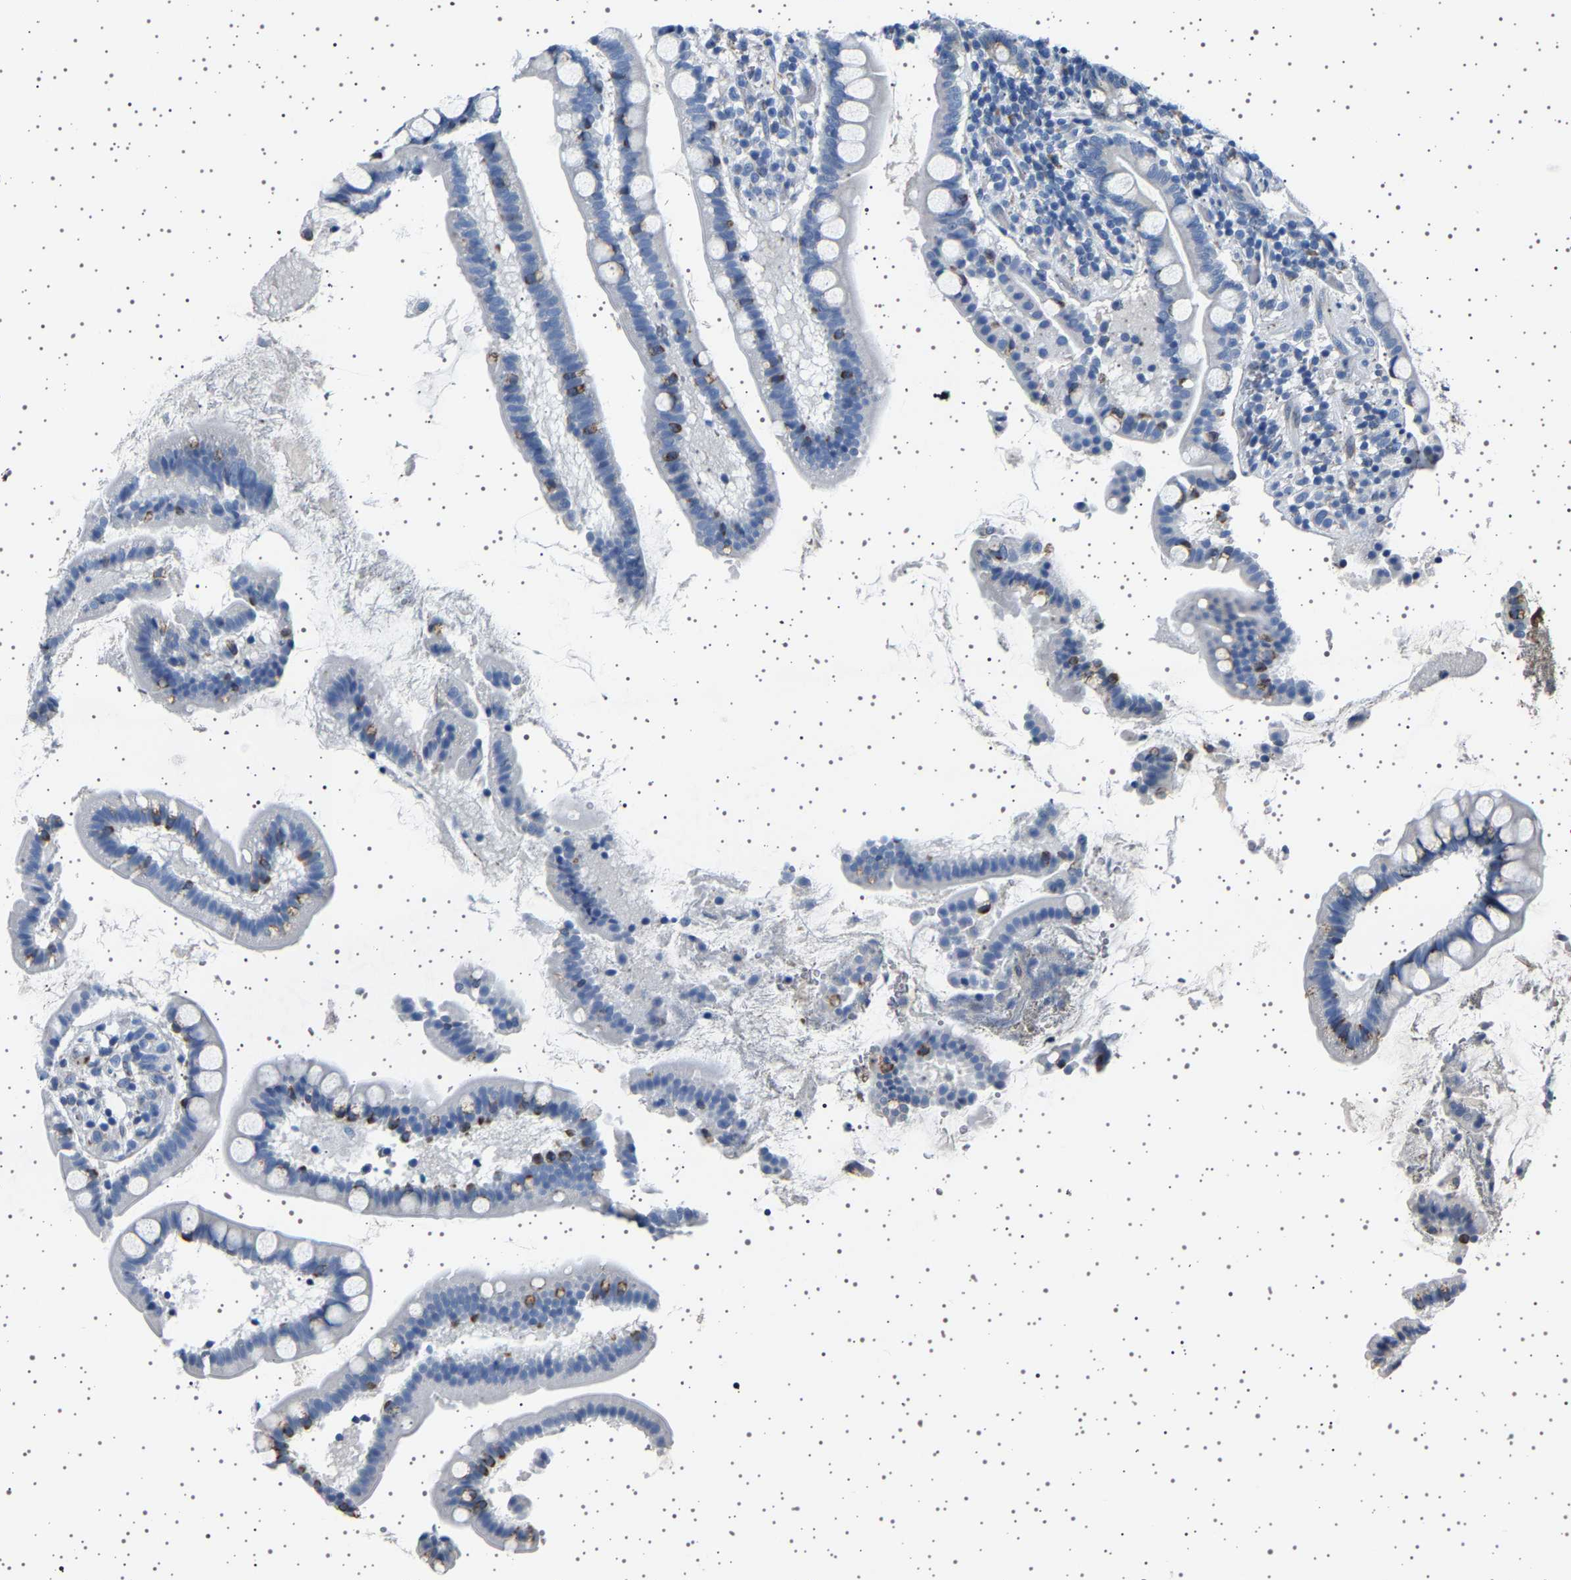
{"staining": {"intensity": "weak", "quantity": "<25%", "location": "cytoplasmic/membranous"}, "tissue": "small intestine", "cell_type": "Glandular cells", "image_type": "normal", "snomed": [{"axis": "morphology", "description": "Normal tissue, NOS"}, {"axis": "topography", "description": "Small intestine"}], "caption": "A high-resolution histopathology image shows IHC staining of normal small intestine, which exhibits no significant positivity in glandular cells. The staining is performed using DAB (3,3'-diaminobenzidine) brown chromogen with nuclei counter-stained in using hematoxylin.", "gene": "FTCD", "patient": {"sex": "female", "age": 84}}